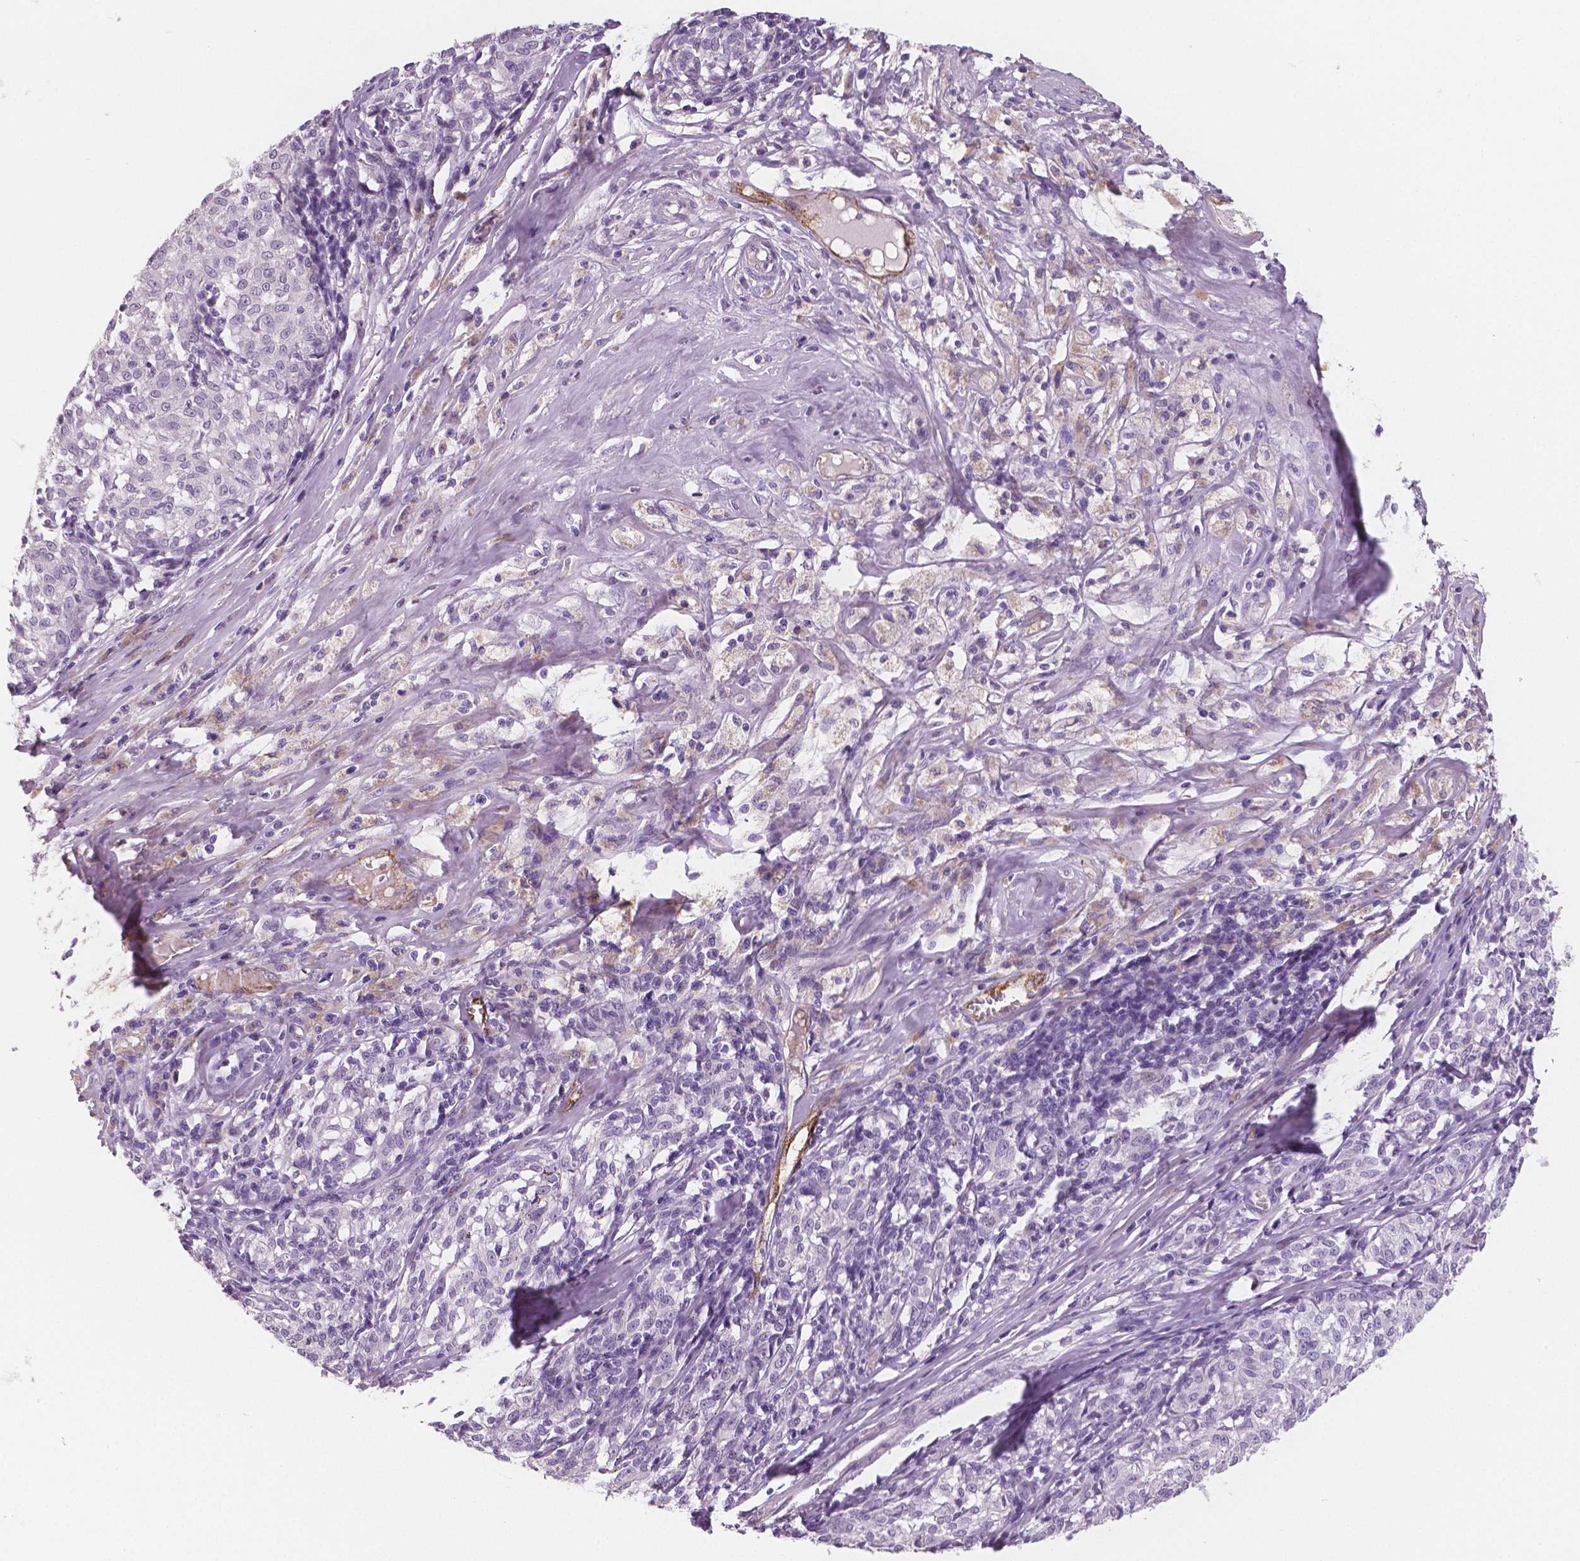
{"staining": {"intensity": "negative", "quantity": "none", "location": "none"}, "tissue": "melanoma", "cell_type": "Tumor cells", "image_type": "cancer", "snomed": [{"axis": "morphology", "description": "Malignant melanoma, NOS"}, {"axis": "topography", "description": "Skin"}], "caption": "Tumor cells show no significant staining in malignant melanoma. (Brightfield microscopy of DAB IHC at high magnification).", "gene": "TSPAN7", "patient": {"sex": "female", "age": 72}}